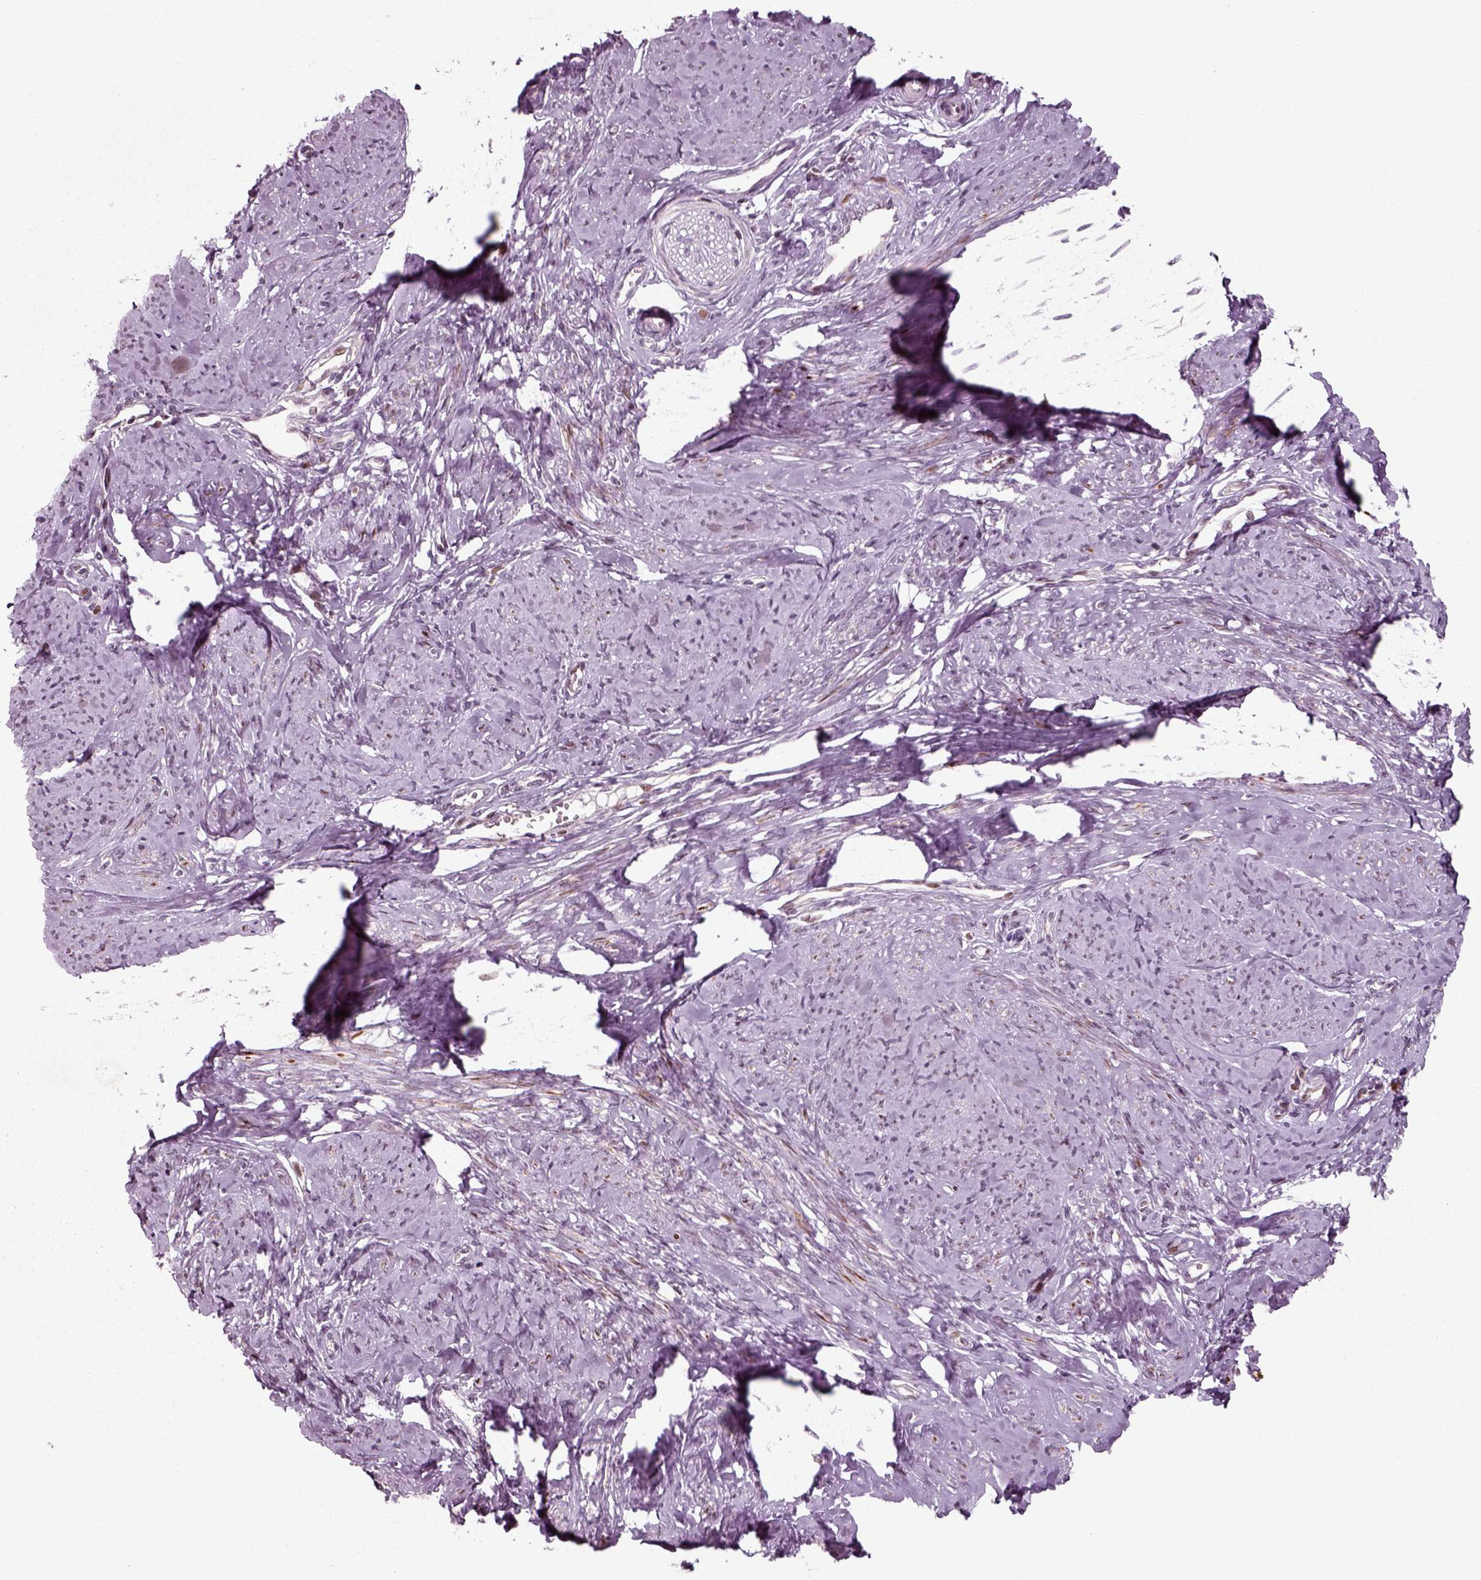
{"staining": {"intensity": "strong", "quantity": "<25%", "location": "nuclear"}, "tissue": "smooth muscle", "cell_type": "Smooth muscle cells", "image_type": "normal", "snomed": [{"axis": "morphology", "description": "Normal tissue, NOS"}, {"axis": "topography", "description": "Smooth muscle"}], "caption": "Immunohistochemical staining of unremarkable human smooth muscle reveals medium levels of strong nuclear expression in about <25% of smooth muscle cells. Ihc stains the protein in brown and the nuclei are stained blue.", "gene": "CDC14A", "patient": {"sex": "female", "age": 48}}